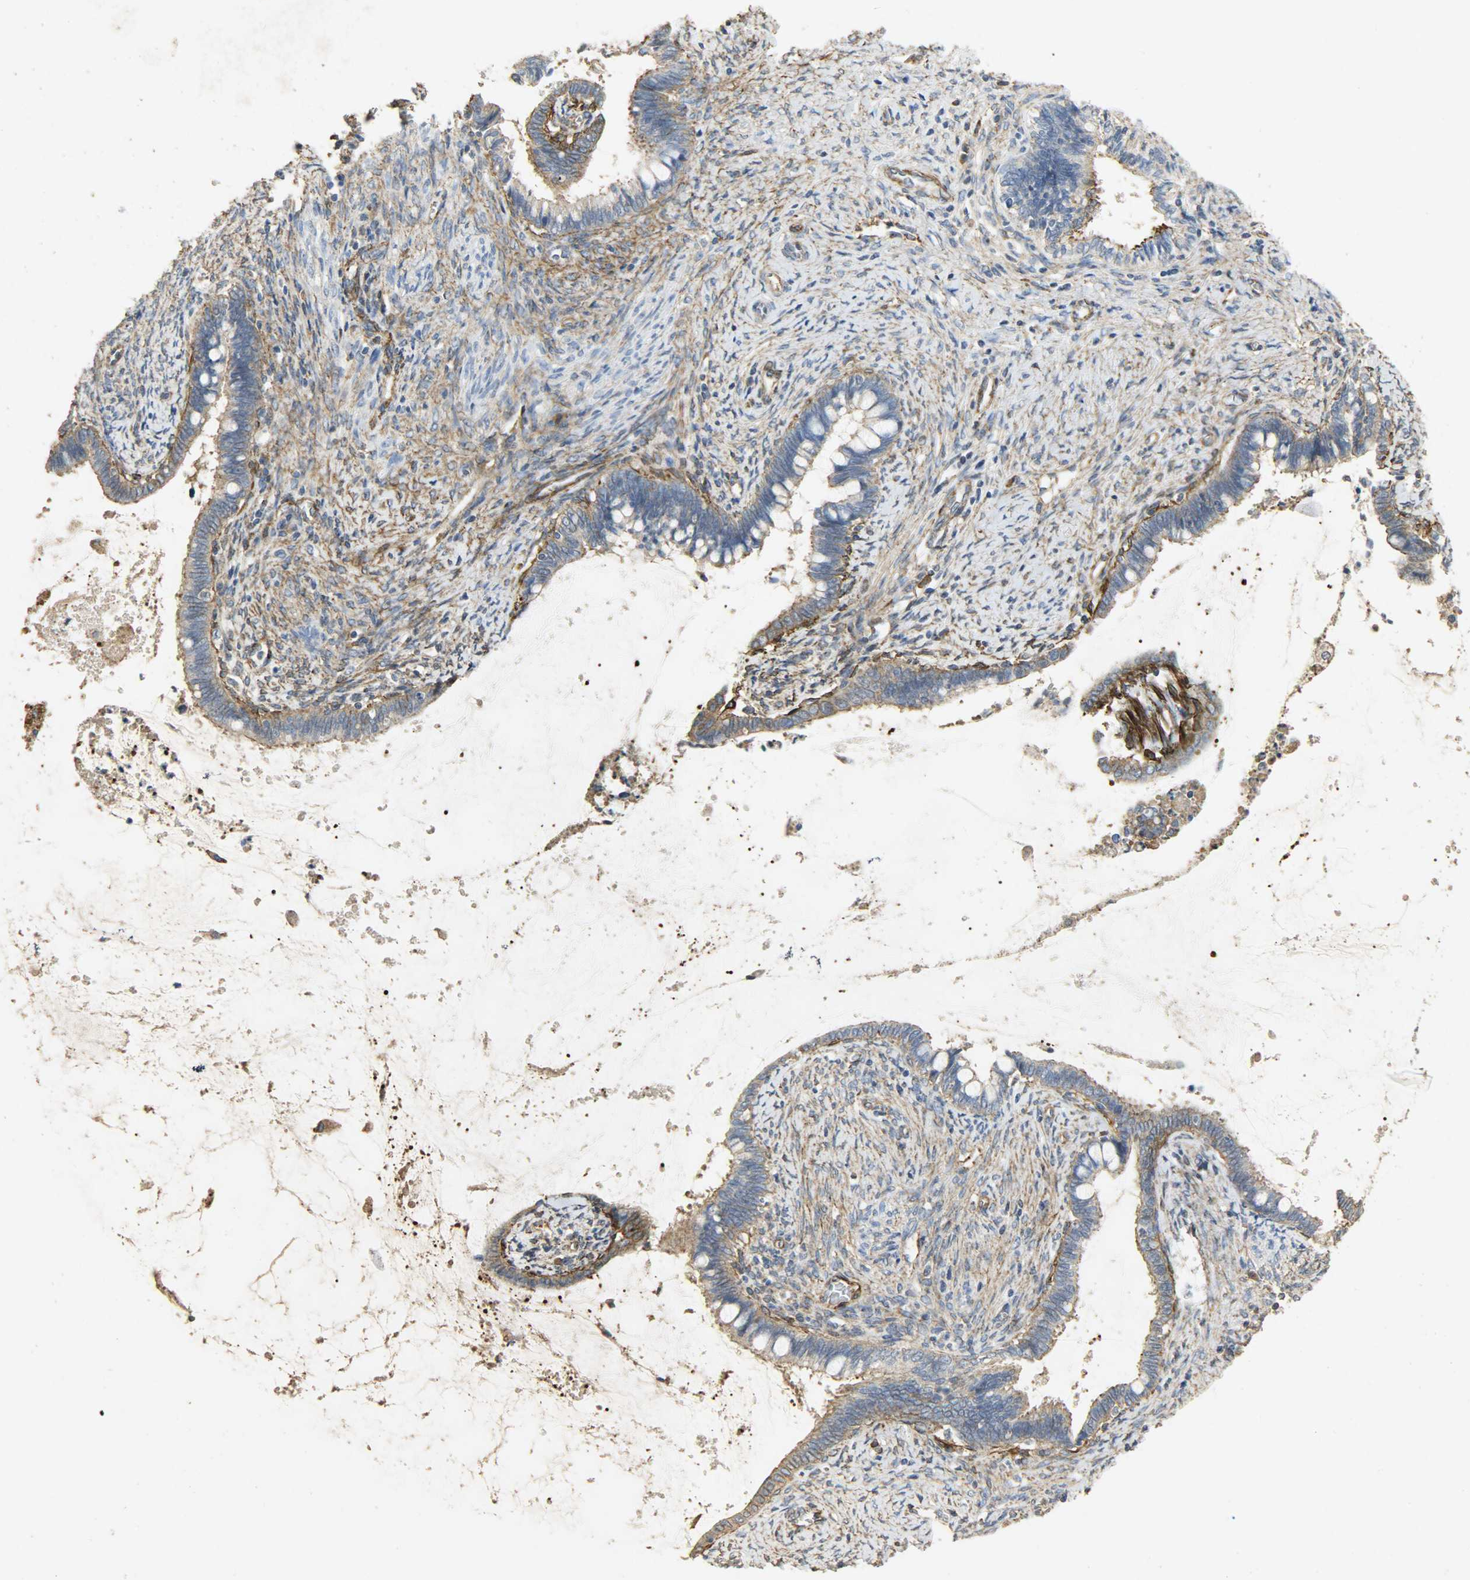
{"staining": {"intensity": "weak", "quantity": ">75%", "location": "cytoplasmic/membranous"}, "tissue": "cervical cancer", "cell_type": "Tumor cells", "image_type": "cancer", "snomed": [{"axis": "morphology", "description": "Adenocarcinoma, NOS"}, {"axis": "topography", "description": "Cervix"}], "caption": "Protein staining demonstrates weak cytoplasmic/membranous expression in approximately >75% of tumor cells in cervical cancer.", "gene": "TPM4", "patient": {"sex": "female", "age": 44}}